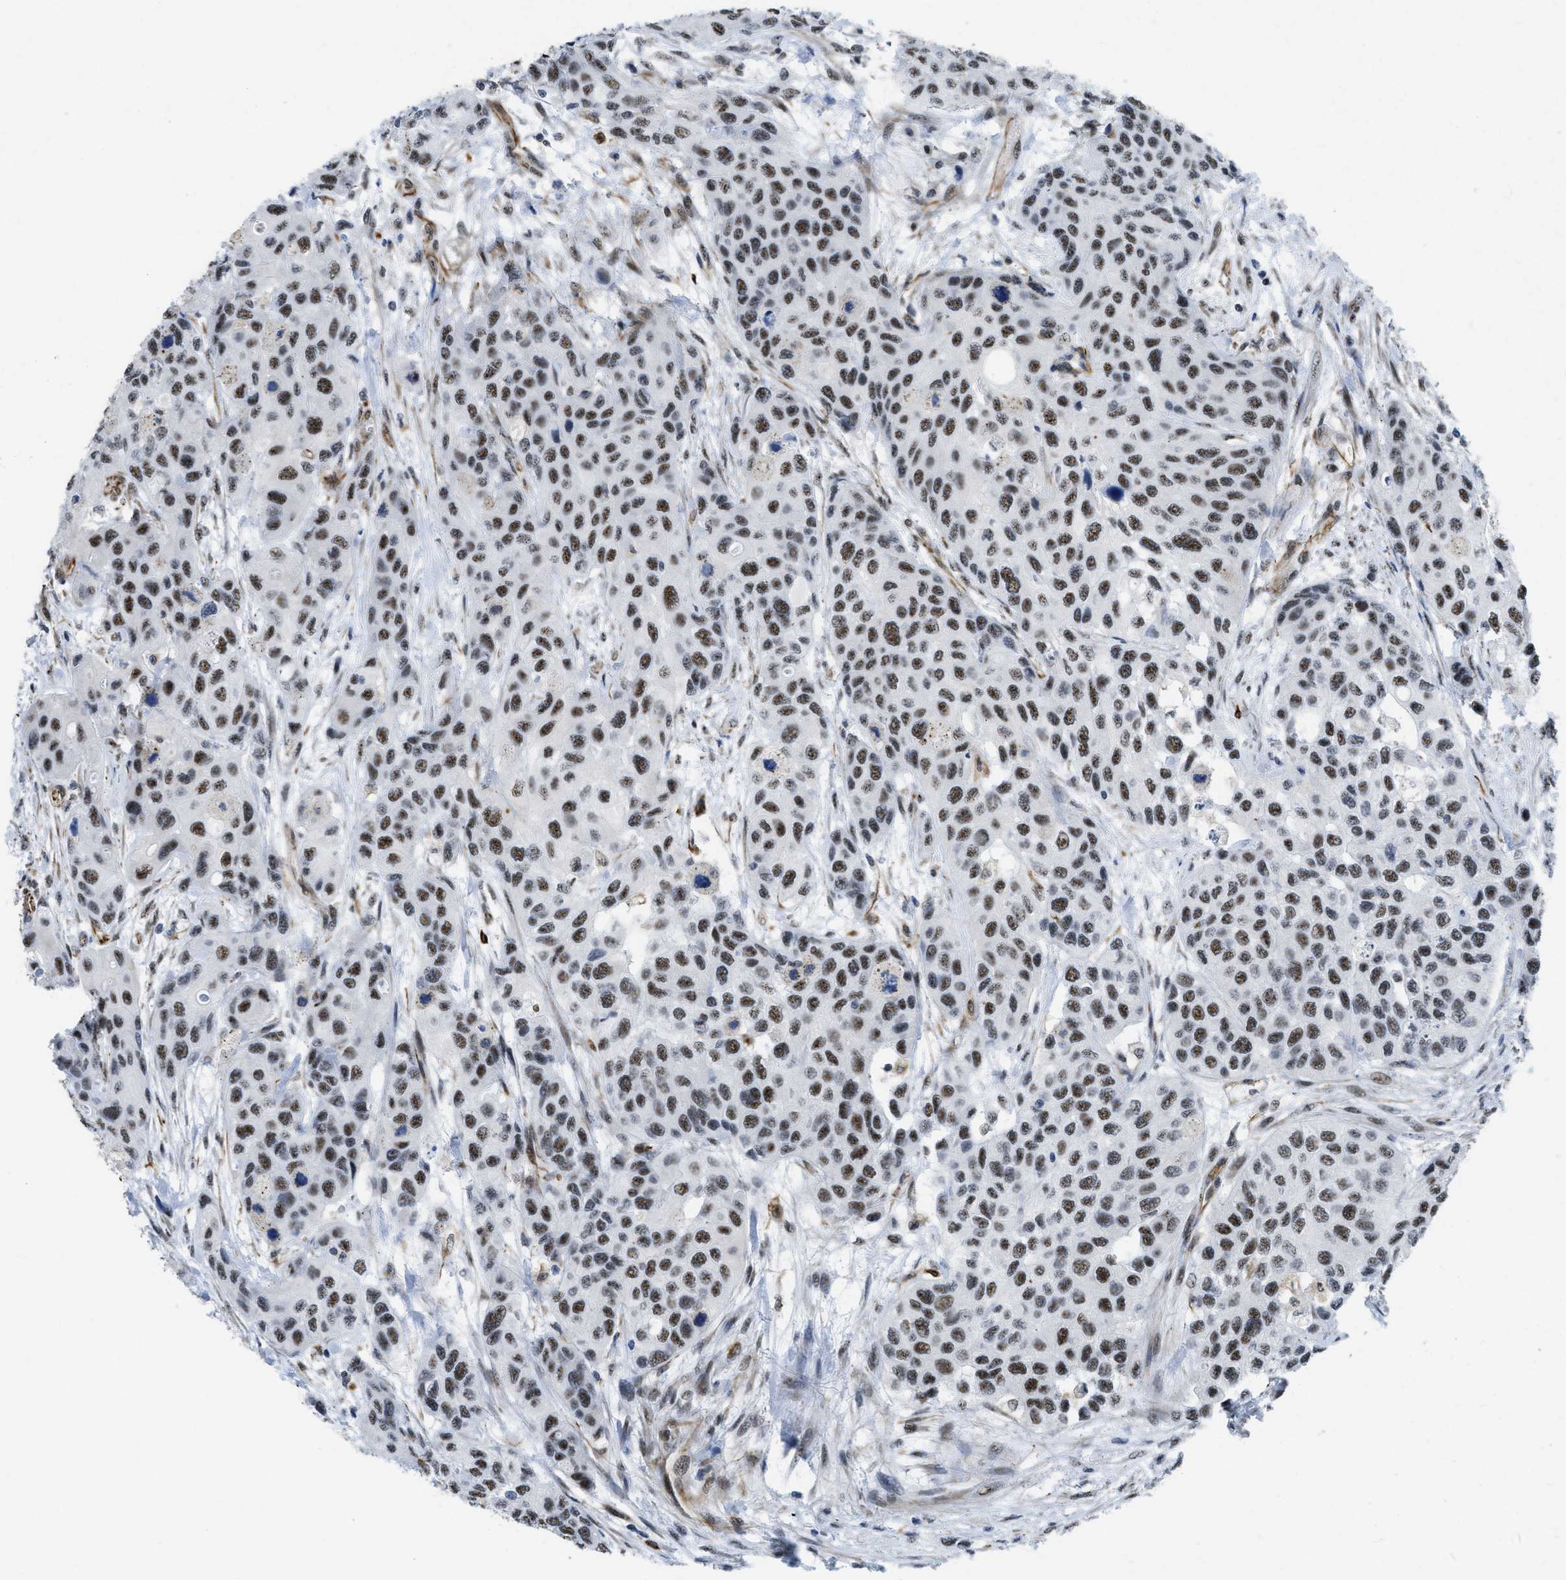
{"staining": {"intensity": "moderate", "quantity": ">75%", "location": "nuclear"}, "tissue": "urothelial cancer", "cell_type": "Tumor cells", "image_type": "cancer", "snomed": [{"axis": "morphology", "description": "Urothelial carcinoma, High grade"}, {"axis": "topography", "description": "Urinary bladder"}], "caption": "Human urothelial cancer stained with a brown dye demonstrates moderate nuclear positive staining in approximately >75% of tumor cells.", "gene": "LRRC8B", "patient": {"sex": "female", "age": 56}}